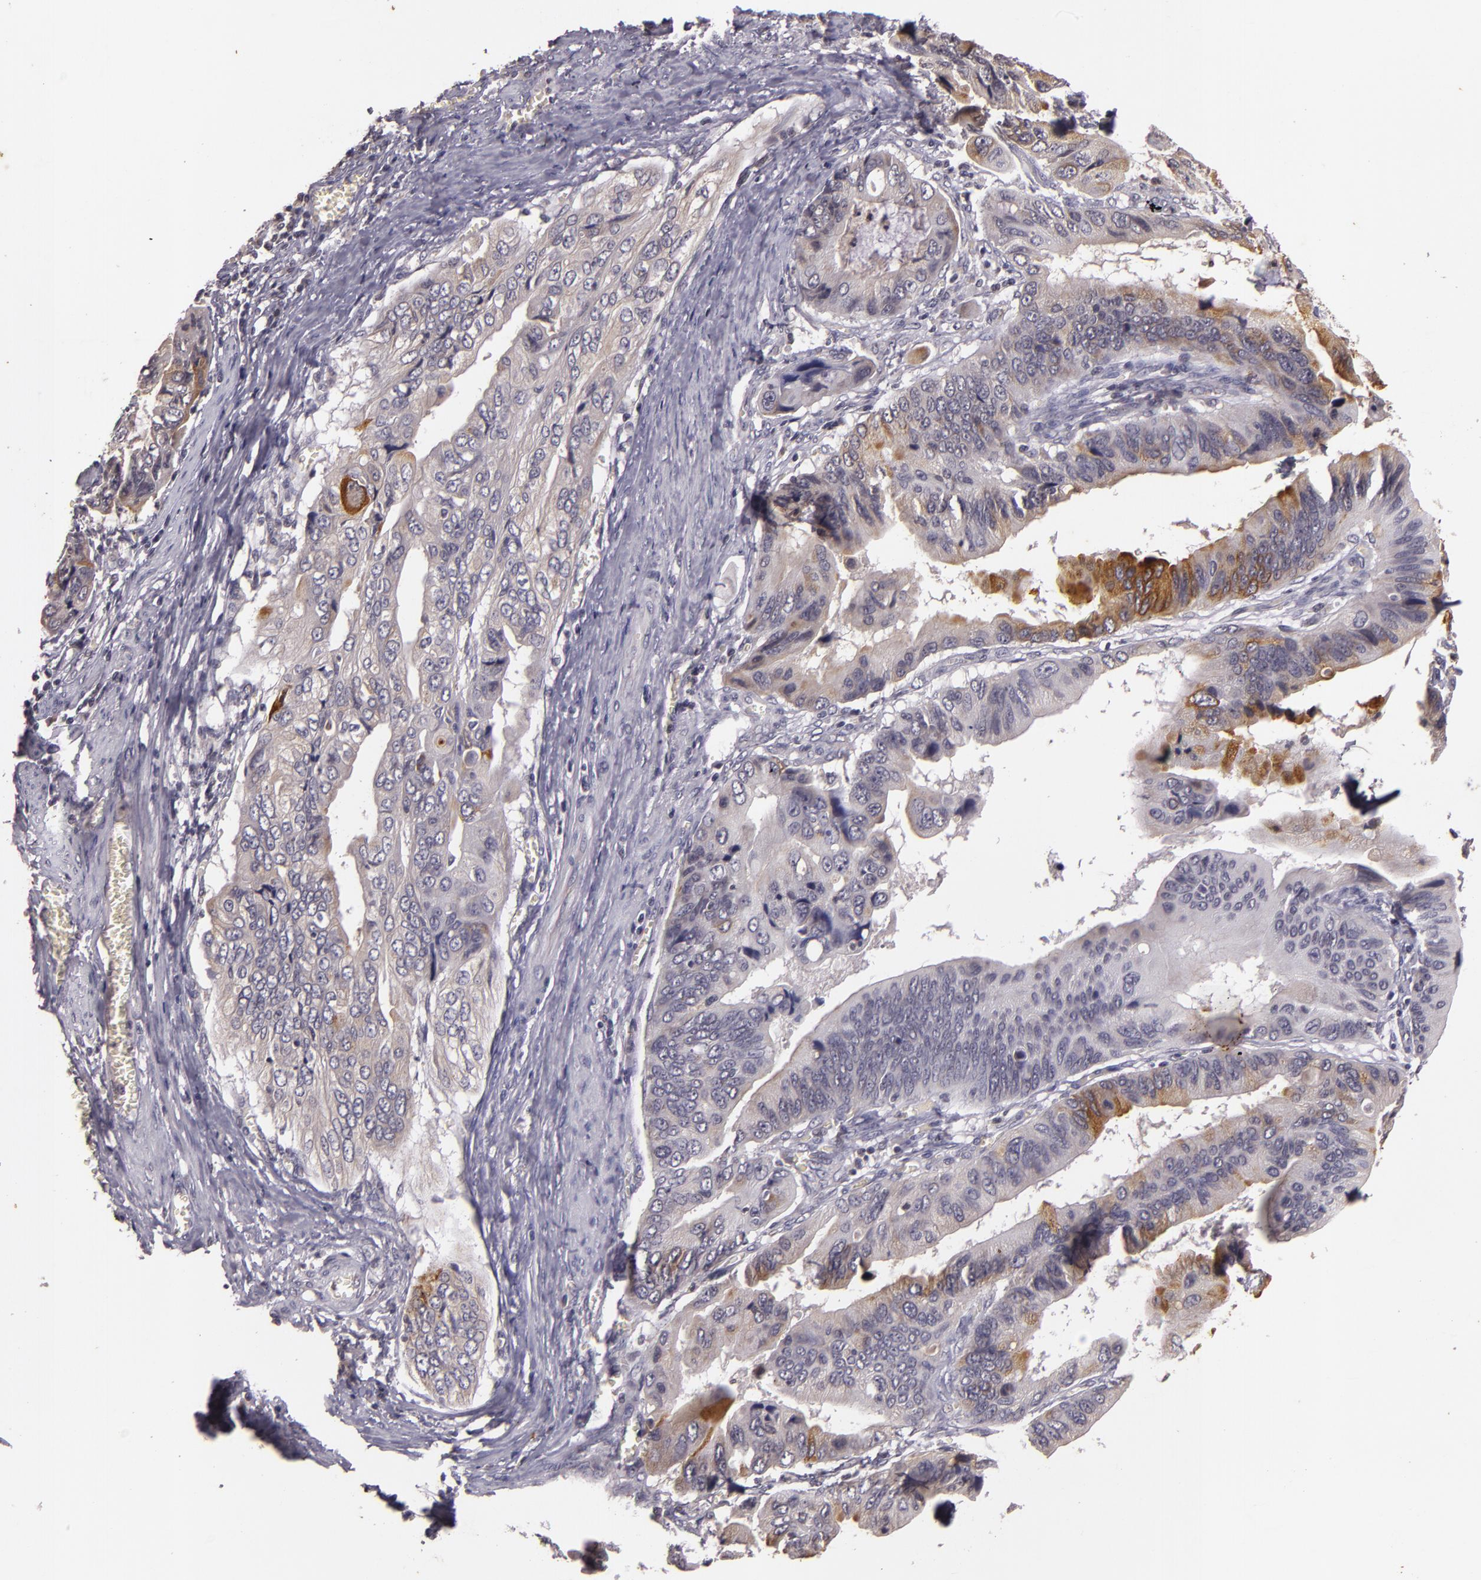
{"staining": {"intensity": "strong", "quantity": "<25%", "location": "cytoplasmic/membranous"}, "tissue": "stomach cancer", "cell_type": "Tumor cells", "image_type": "cancer", "snomed": [{"axis": "morphology", "description": "Adenocarcinoma, NOS"}, {"axis": "topography", "description": "Stomach, upper"}], "caption": "Adenocarcinoma (stomach) stained with immunohistochemistry reveals strong cytoplasmic/membranous staining in about <25% of tumor cells. (IHC, brightfield microscopy, high magnification).", "gene": "TFF1", "patient": {"sex": "male", "age": 80}}